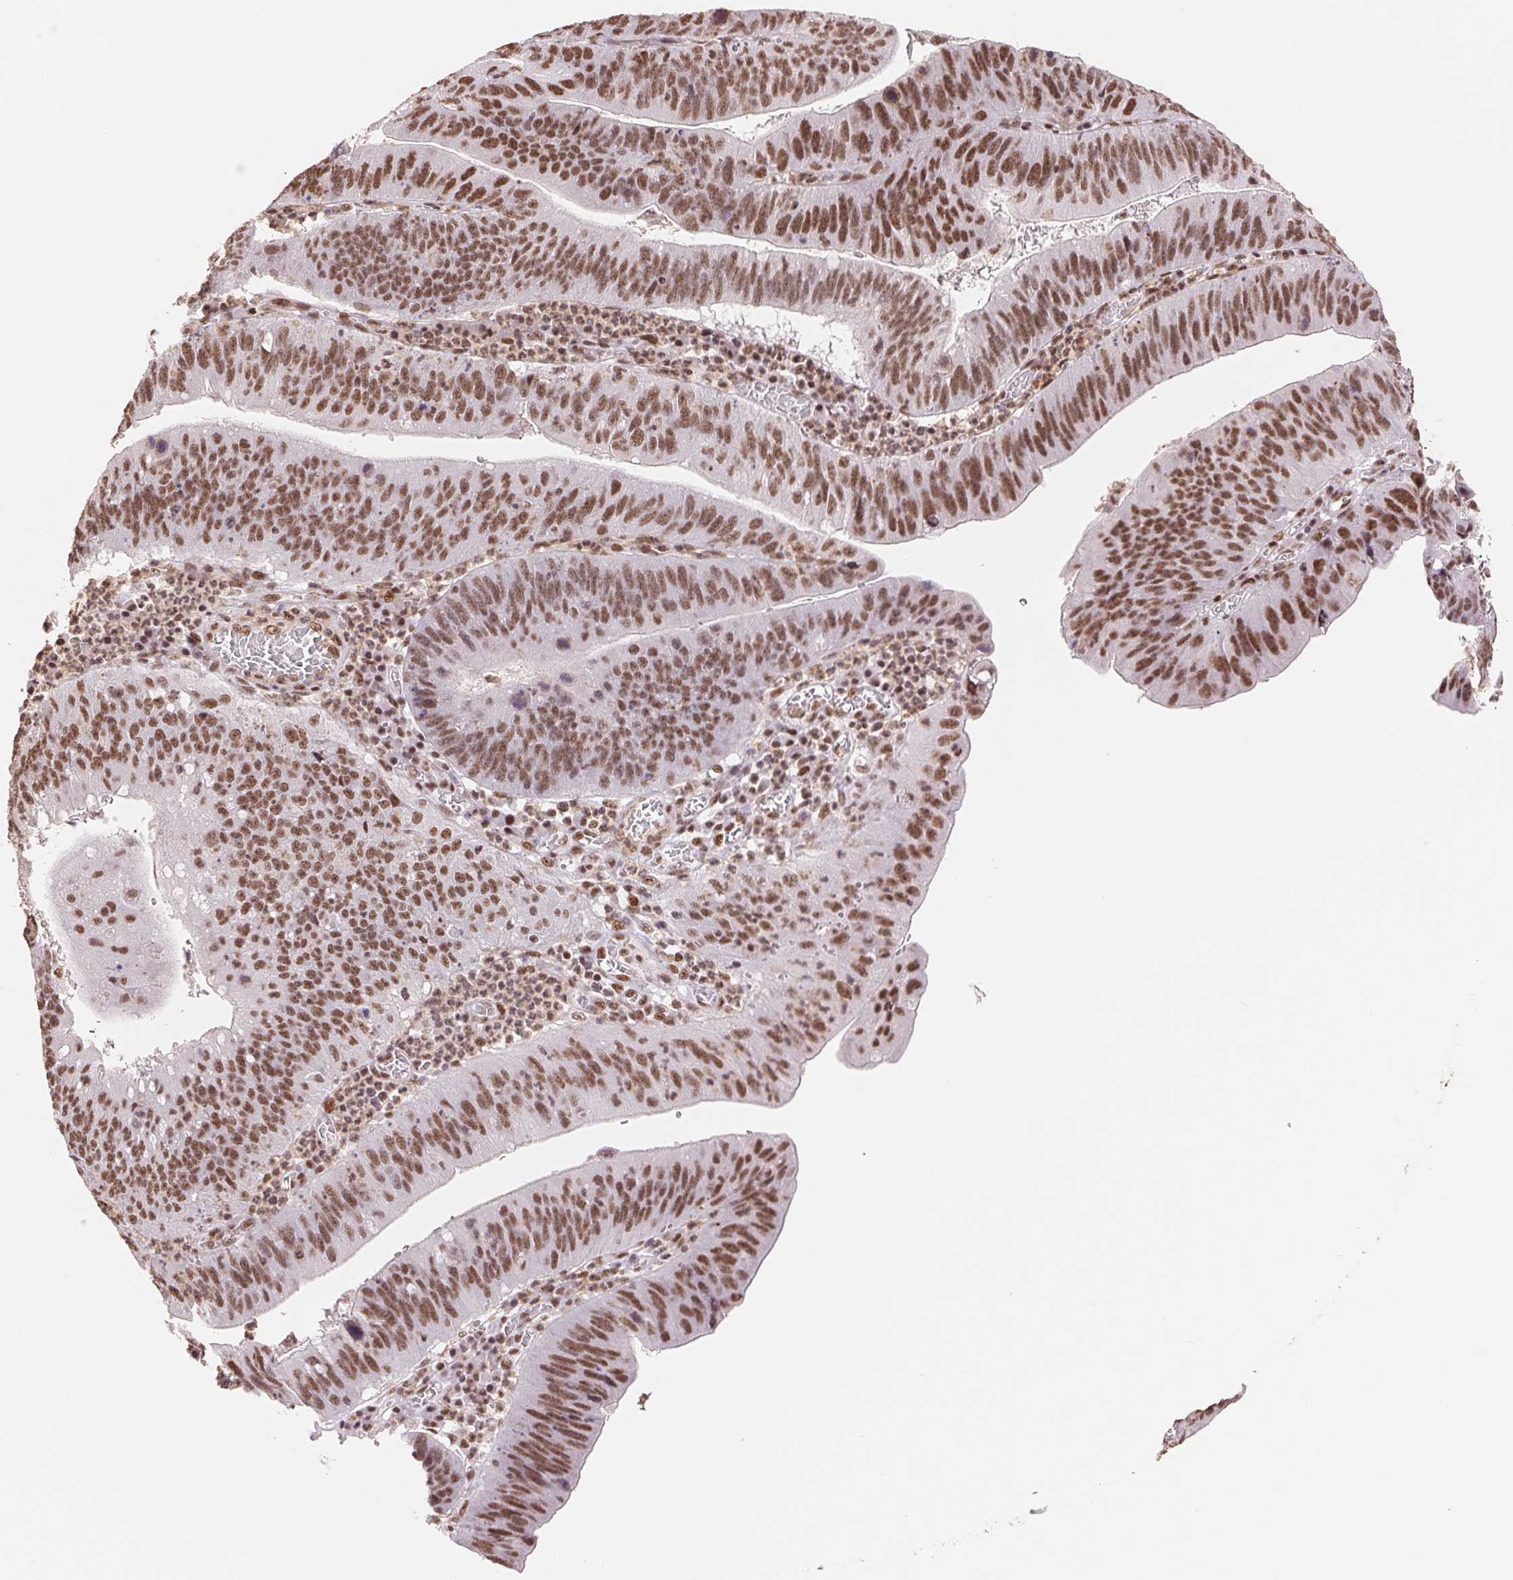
{"staining": {"intensity": "moderate", "quantity": ">75%", "location": "nuclear"}, "tissue": "stomach cancer", "cell_type": "Tumor cells", "image_type": "cancer", "snomed": [{"axis": "morphology", "description": "Adenocarcinoma, NOS"}, {"axis": "topography", "description": "Stomach"}], "caption": "A histopathology image of human stomach adenocarcinoma stained for a protein displays moderate nuclear brown staining in tumor cells. The staining was performed using DAB (3,3'-diaminobenzidine) to visualize the protein expression in brown, while the nuclei were stained in blue with hematoxylin (Magnification: 20x).", "gene": "SREK1", "patient": {"sex": "male", "age": 59}}